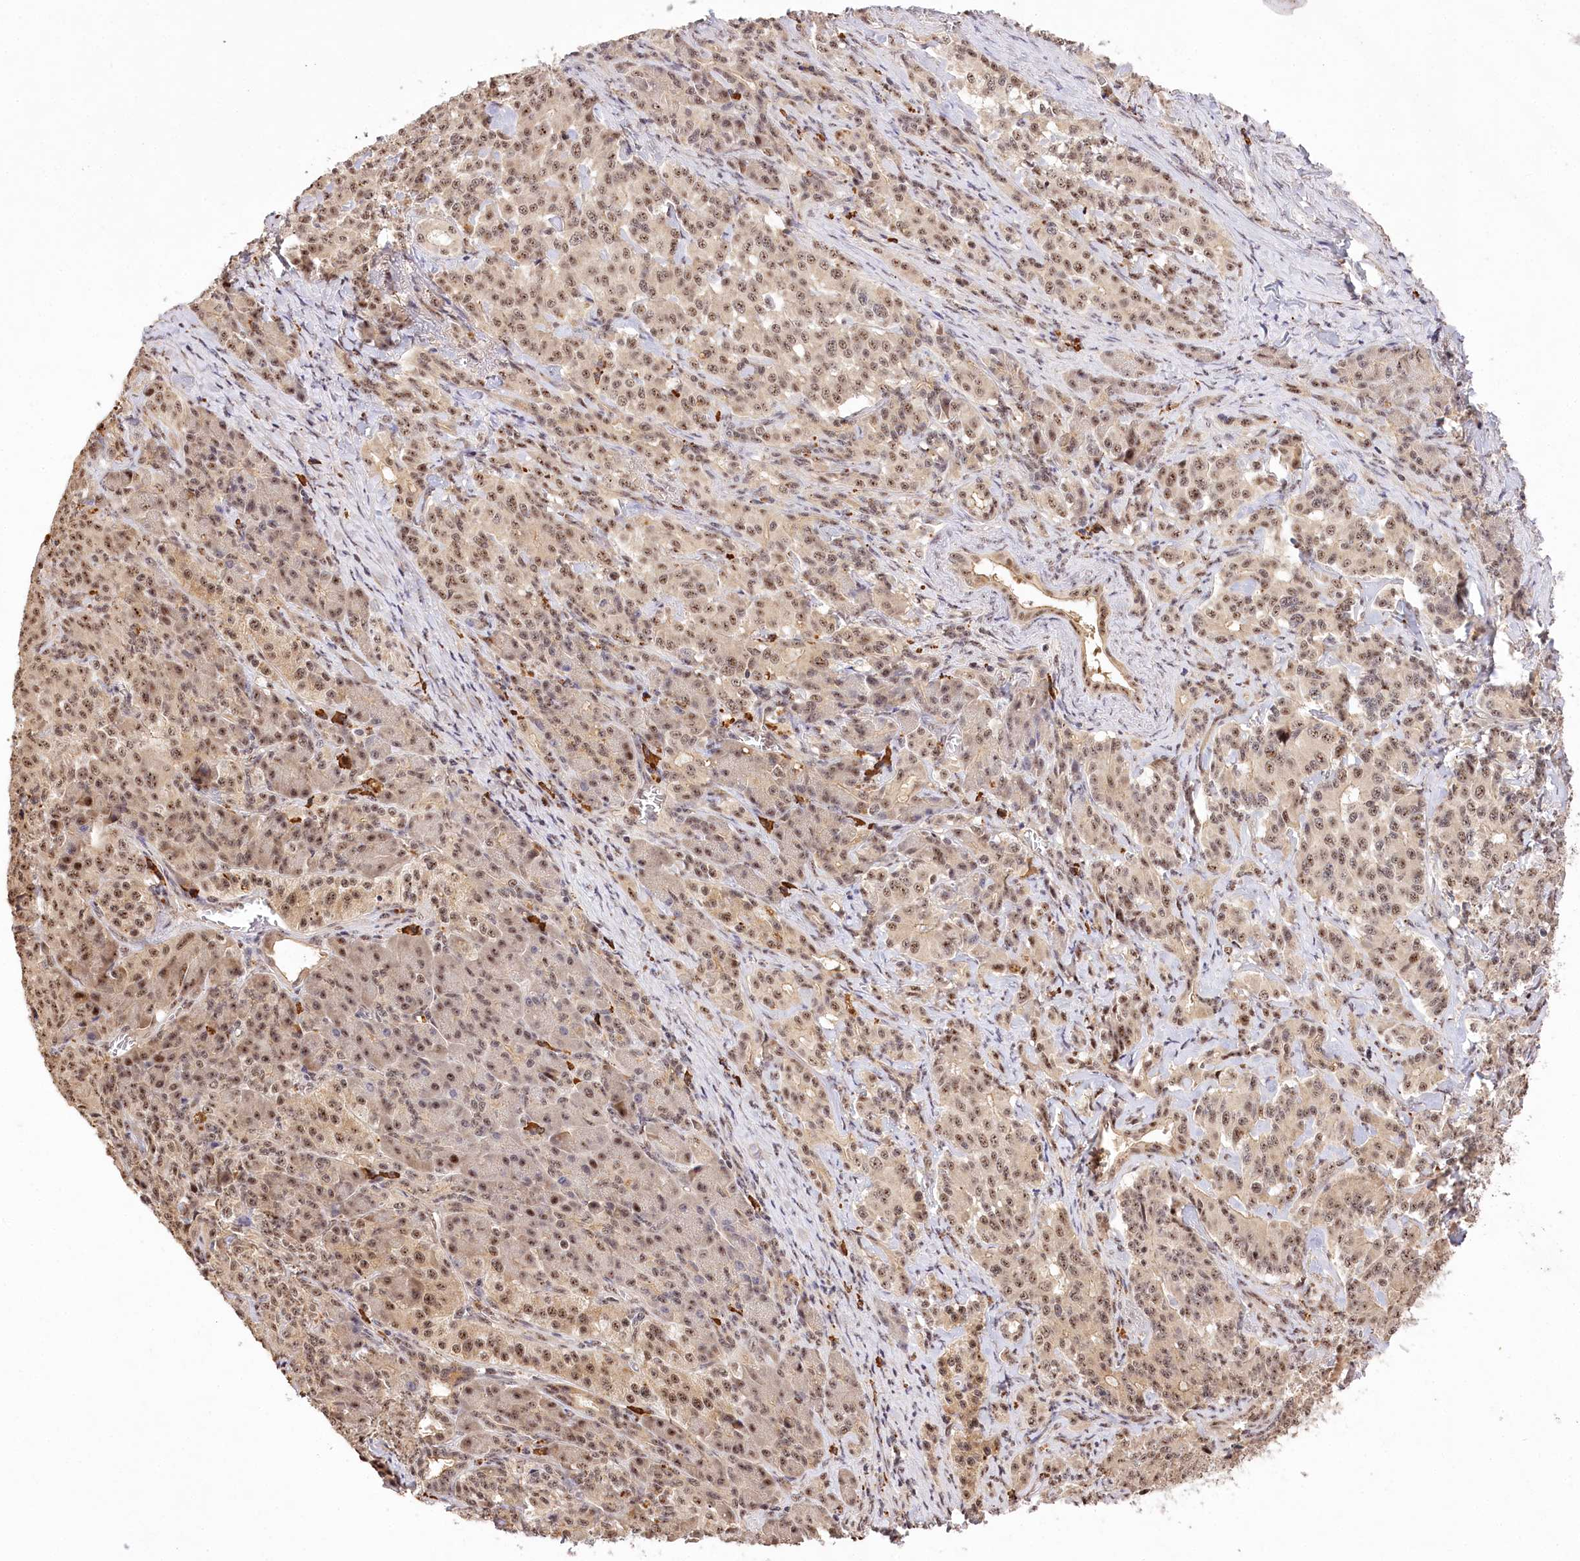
{"staining": {"intensity": "weak", "quantity": ">75%", "location": "nuclear"}, "tissue": "pancreatic cancer", "cell_type": "Tumor cells", "image_type": "cancer", "snomed": [{"axis": "morphology", "description": "Adenocarcinoma, NOS"}, {"axis": "topography", "description": "Pancreas"}], "caption": "A histopathology image of human pancreatic cancer stained for a protein demonstrates weak nuclear brown staining in tumor cells. Using DAB (3,3'-diaminobenzidine) (brown) and hematoxylin (blue) stains, captured at high magnification using brightfield microscopy.", "gene": "PYROXD1", "patient": {"sex": "female", "age": 74}}